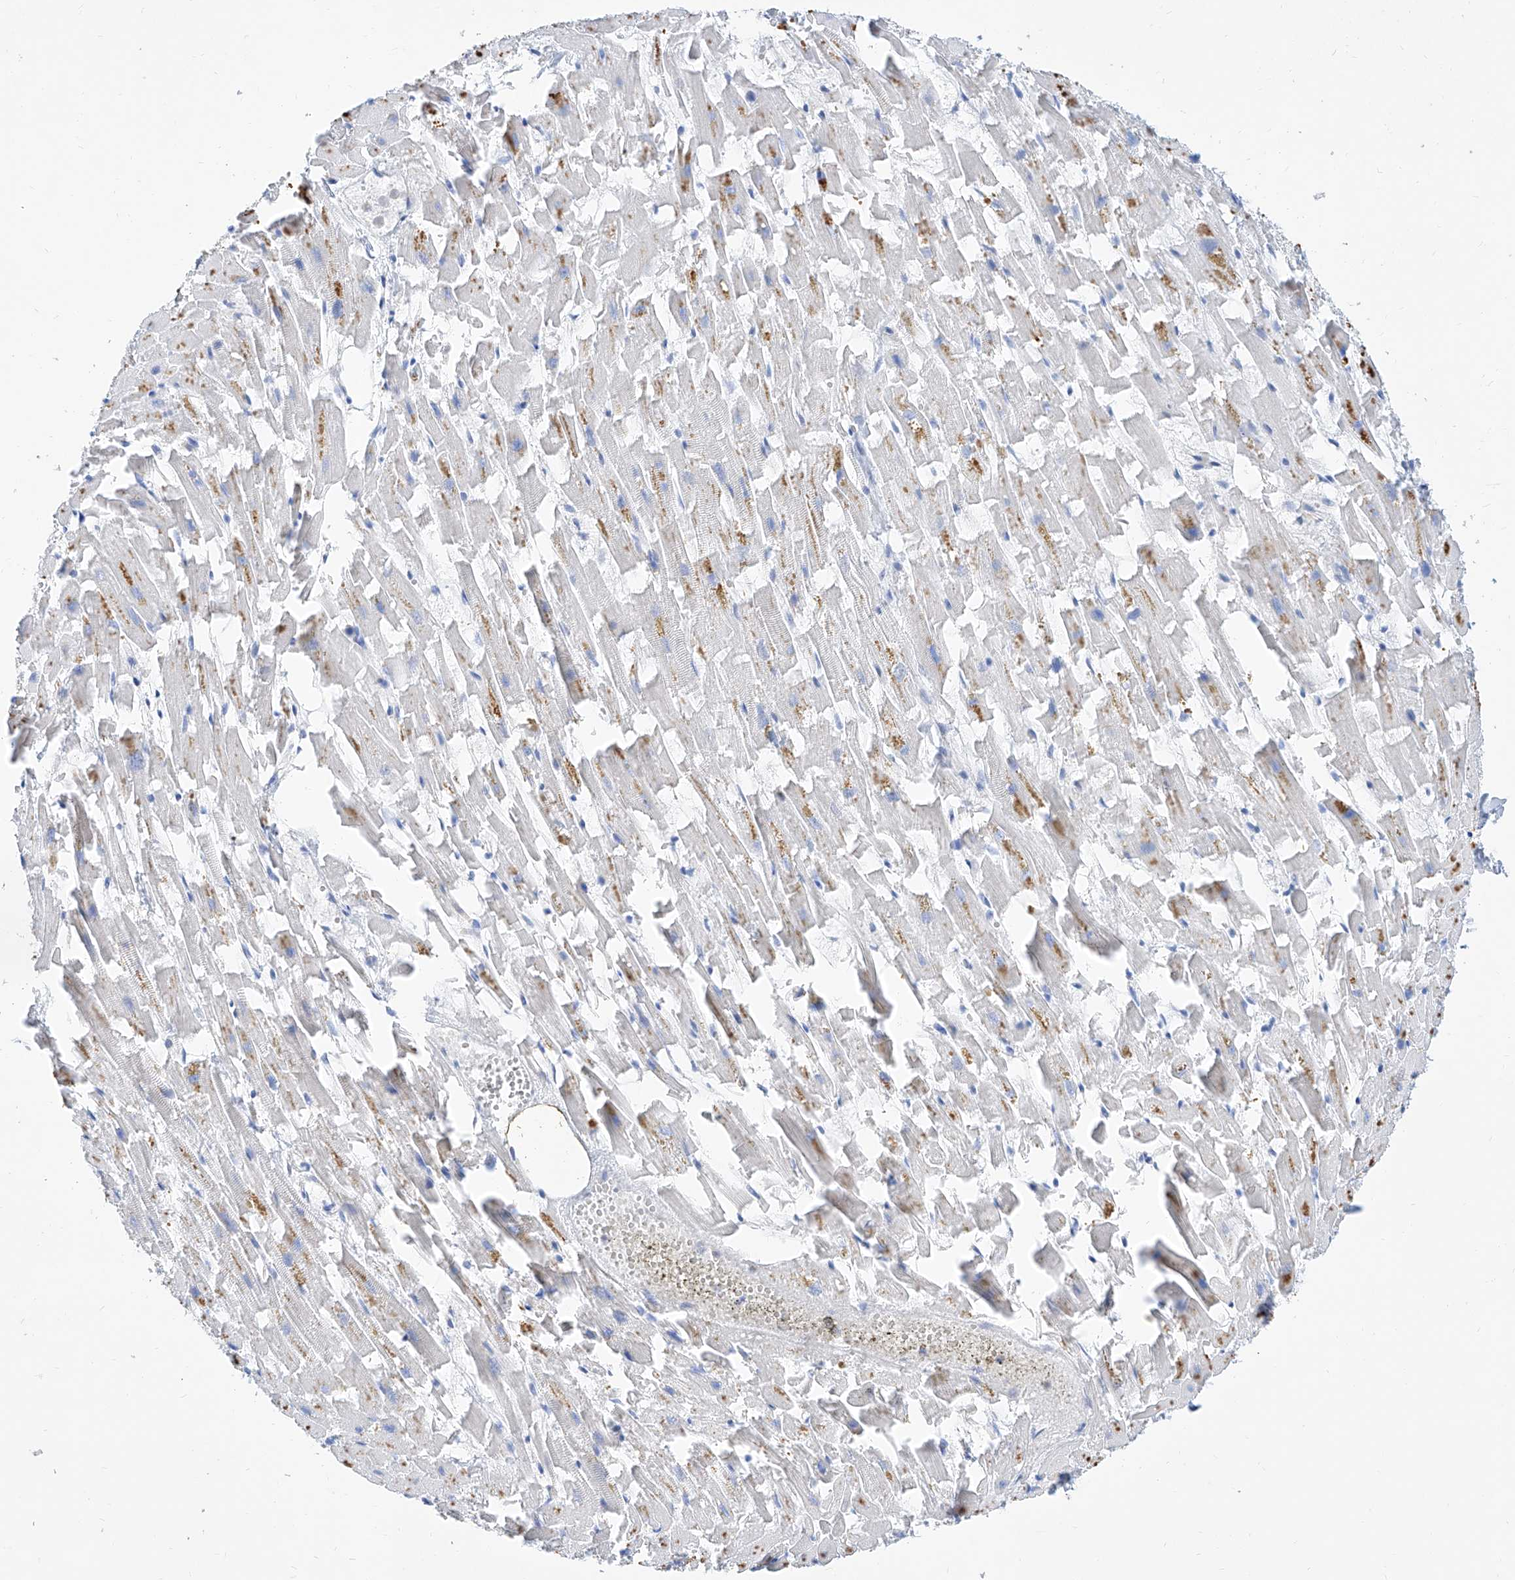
{"staining": {"intensity": "negative", "quantity": "none", "location": "none"}, "tissue": "heart muscle", "cell_type": "Cardiomyocytes", "image_type": "normal", "snomed": [{"axis": "morphology", "description": "Normal tissue, NOS"}, {"axis": "topography", "description": "Heart"}], "caption": "Immunohistochemistry of unremarkable human heart muscle displays no expression in cardiomyocytes.", "gene": "SLC25A29", "patient": {"sex": "female", "age": 64}}